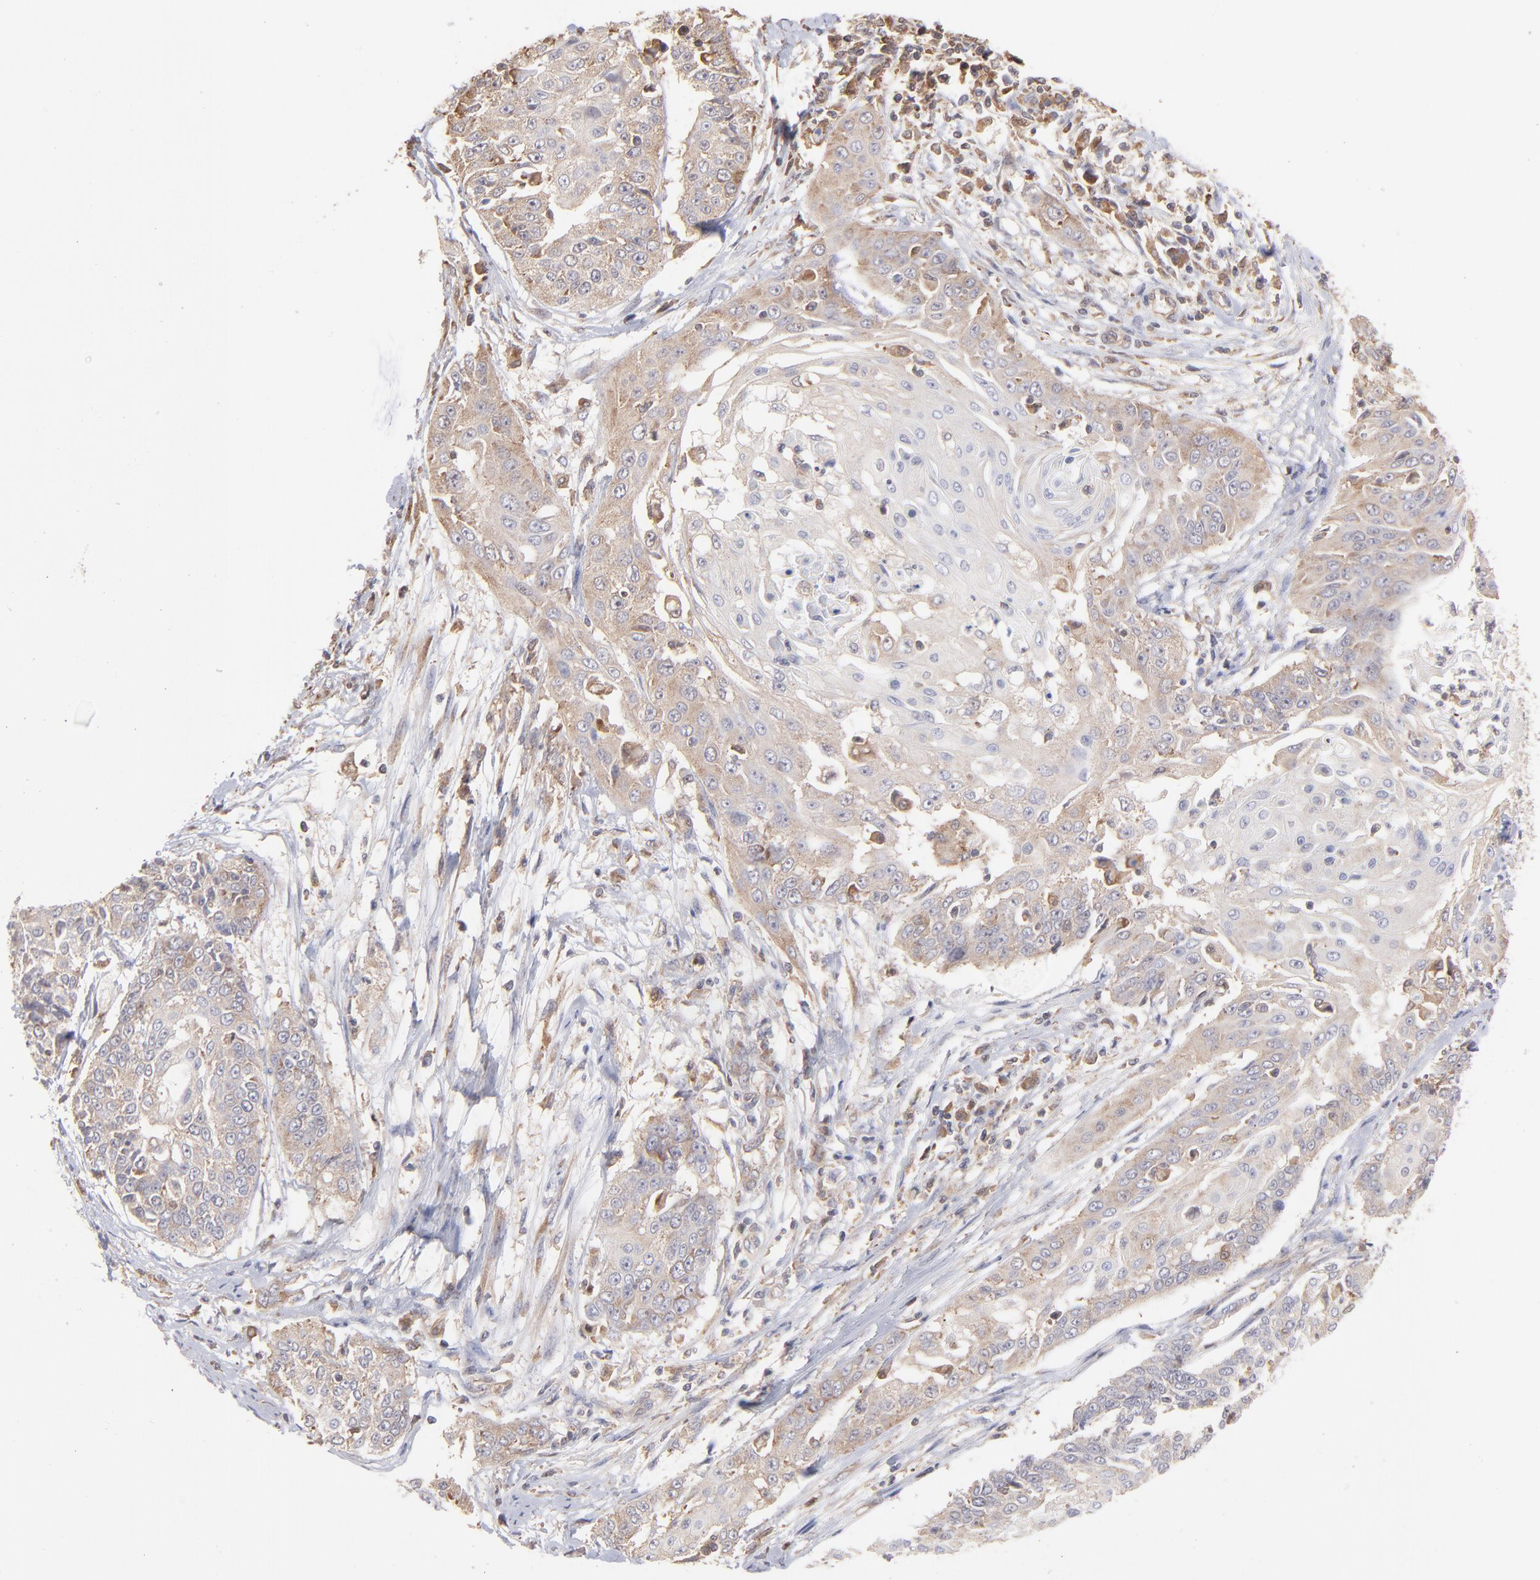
{"staining": {"intensity": "weak", "quantity": ">75%", "location": "cytoplasmic/membranous"}, "tissue": "cervical cancer", "cell_type": "Tumor cells", "image_type": "cancer", "snomed": [{"axis": "morphology", "description": "Squamous cell carcinoma, NOS"}, {"axis": "topography", "description": "Cervix"}], "caption": "The histopathology image shows a brown stain indicating the presence of a protein in the cytoplasmic/membranous of tumor cells in cervical cancer (squamous cell carcinoma).", "gene": "MAPRE1", "patient": {"sex": "female", "age": 64}}